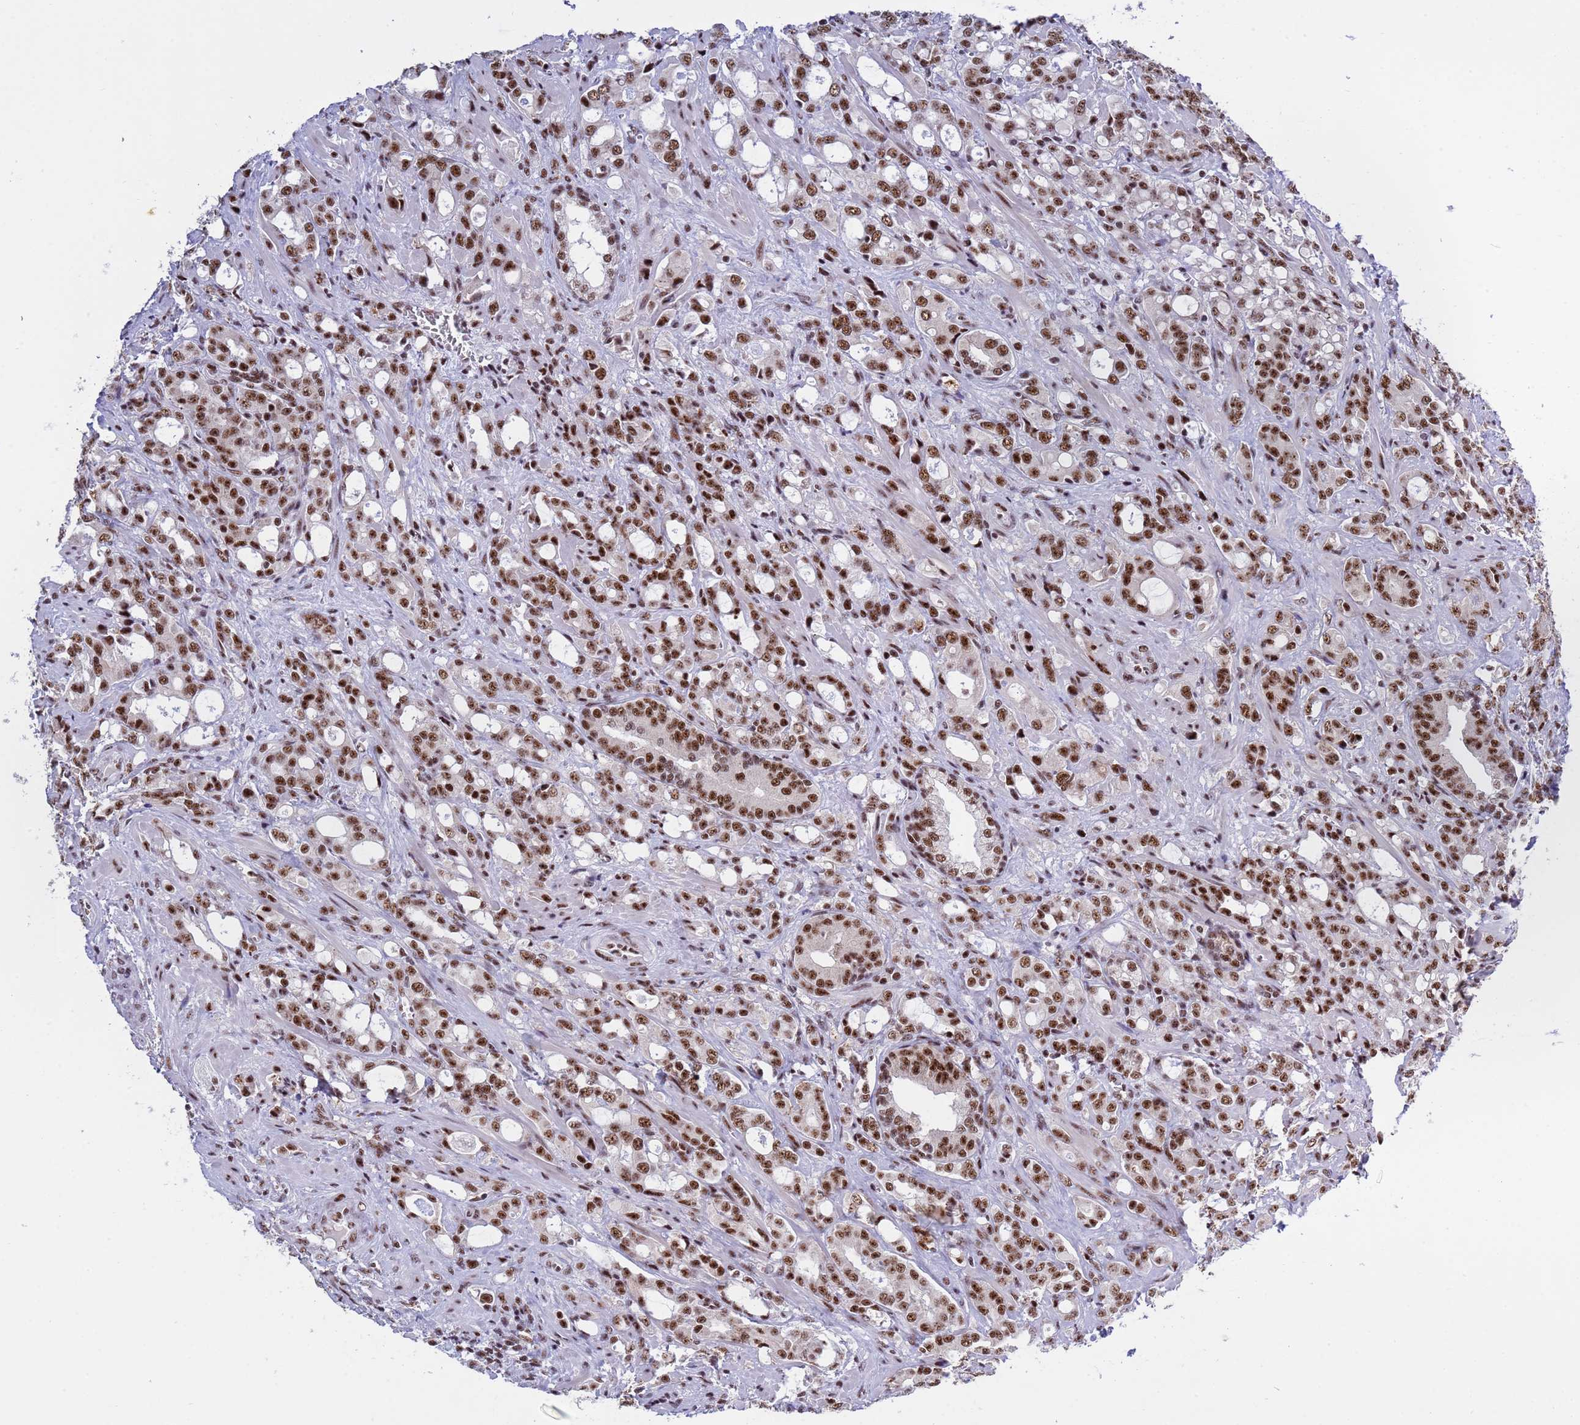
{"staining": {"intensity": "strong", "quantity": ">75%", "location": "nuclear"}, "tissue": "prostate cancer", "cell_type": "Tumor cells", "image_type": "cancer", "snomed": [{"axis": "morphology", "description": "Adenocarcinoma, High grade"}, {"axis": "topography", "description": "Prostate"}], "caption": "An IHC image of neoplastic tissue is shown. Protein staining in brown highlights strong nuclear positivity in prostate cancer within tumor cells. The staining was performed using DAB to visualize the protein expression in brown, while the nuclei were stained in blue with hematoxylin (Magnification: 20x).", "gene": "THOC2", "patient": {"sex": "male", "age": 72}}